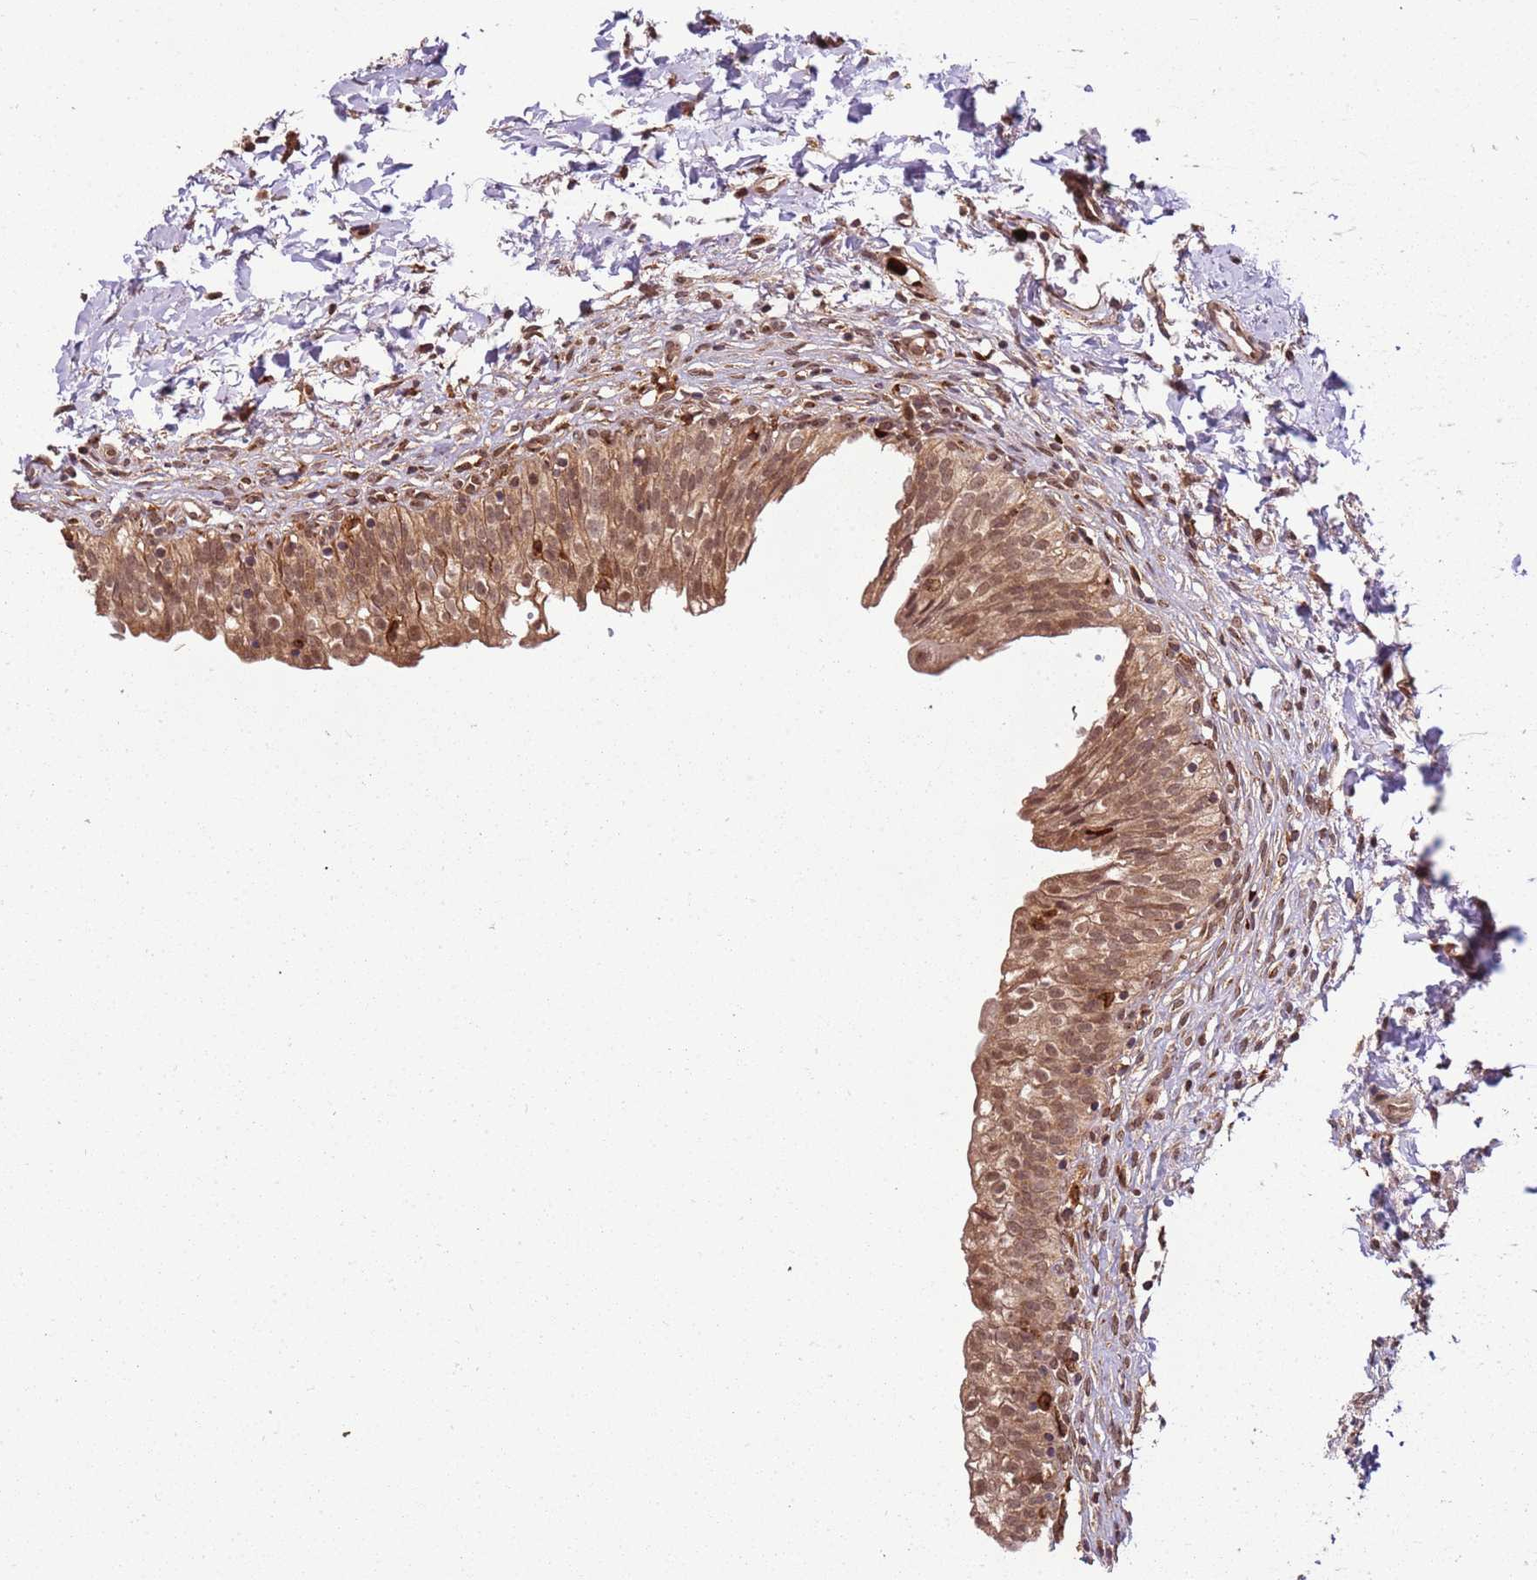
{"staining": {"intensity": "moderate", "quantity": ">75%", "location": "cytoplasmic/membranous,nuclear"}, "tissue": "urinary bladder", "cell_type": "Urothelial cells", "image_type": "normal", "snomed": [{"axis": "morphology", "description": "Normal tissue, NOS"}, {"axis": "topography", "description": "Urinary bladder"}], "caption": "IHC staining of normal urinary bladder, which demonstrates medium levels of moderate cytoplasmic/membranous,nuclear positivity in approximately >75% of urothelial cells indicating moderate cytoplasmic/membranous,nuclear protein expression. The staining was performed using DAB (3,3'-diaminobenzidine) (brown) for protein detection and nuclei were counterstained in hematoxylin (blue).", "gene": "CEP170", "patient": {"sex": "male", "age": 55}}